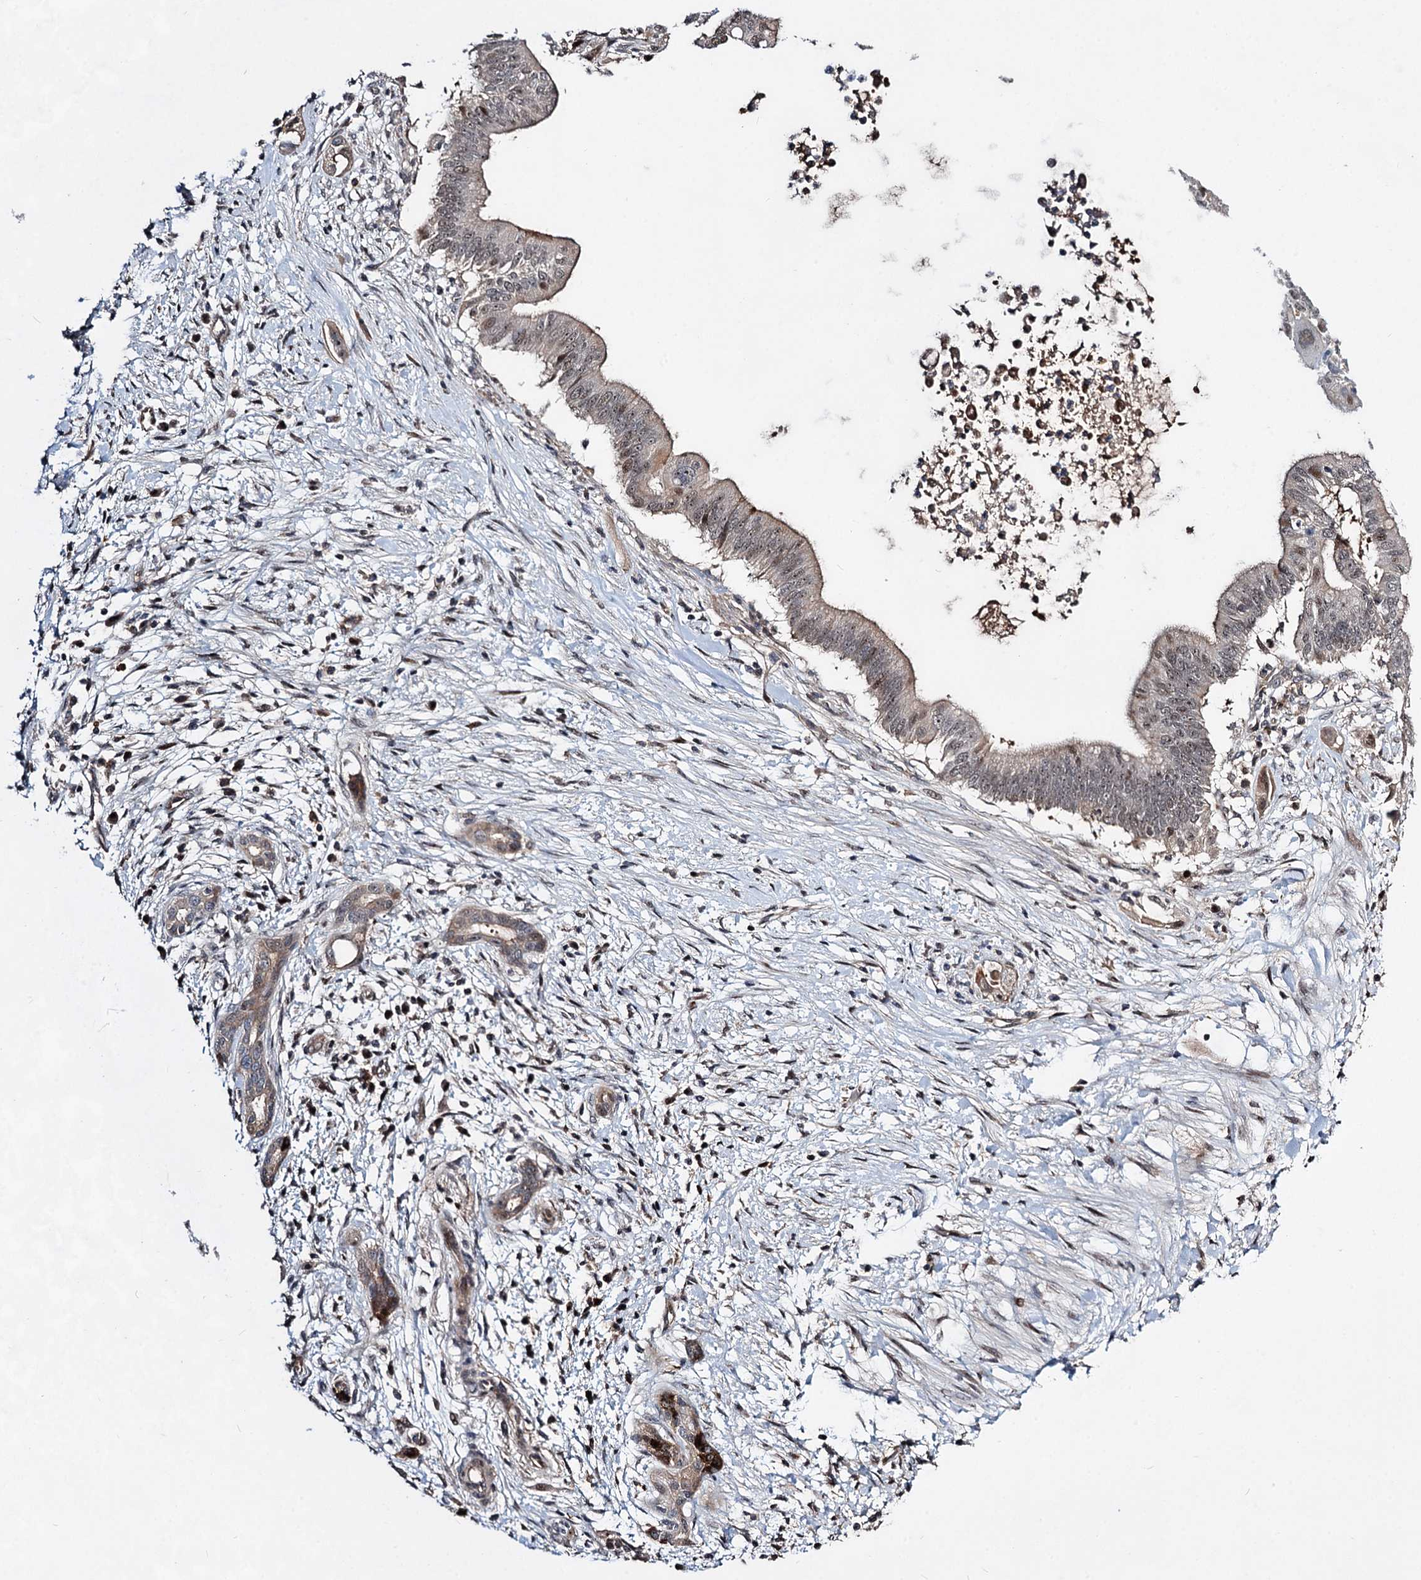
{"staining": {"intensity": "weak", "quantity": "25%-75%", "location": "cytoplasmic/membranous"}, "tissue": "pancreatic cancer", "cell_type": "Tumor cells", "image_type": "cancer", "snomed": [{"axis": "morphology", "description": "Adenocarcinoma, NOS"}, {"axis": "topography", "description": "Pancreas"}], "caption": "Immunohistochemistry (DAB) staining of human pancreatic cancer (adenocarcinoma) demonstrates weak cytoplasmic/membranous protein staining in about 25%-75% of tumor cells.", "gene": "GPBP1", "patient": {"sex": "male", "age": 68}}